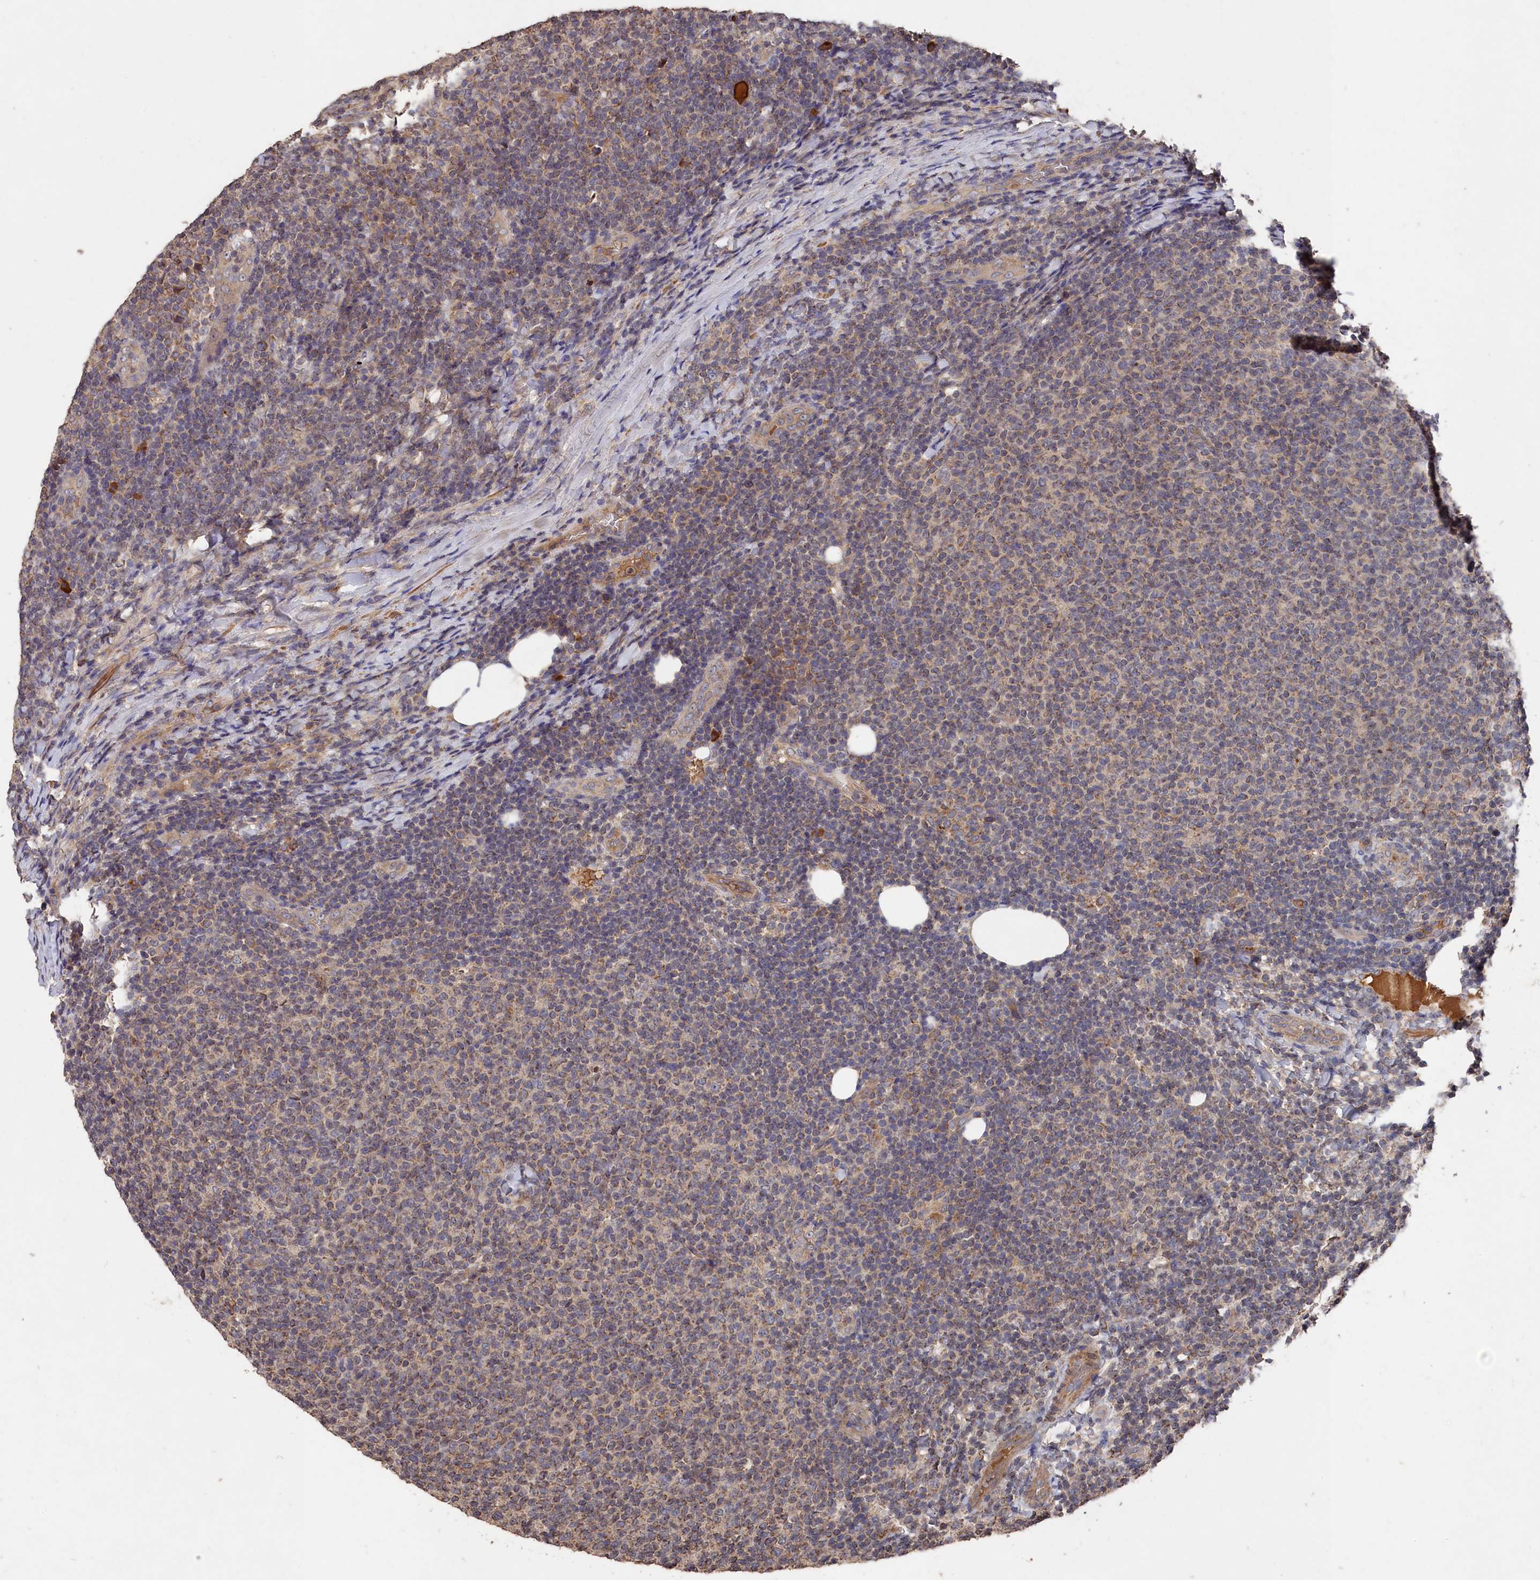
{"staining": {"intensity": "negative", "quantity": "none", "location": "none"}, "tissue": "lymphoma", "cell_type": "Tumor cells", "image_type": "cancer", "snomed": [{"axis": "morphology", "description": "Malignant lymphoma, non-Hodgkin's type, Low grade"}, {"axis": "topography", "description": "Lymph node"}], "caption": "Lymphoma was stained to show a protein in brown. There is no significant expression in tumor cells. Brightfield microscopy of immunohistochemistry stained with DAB (brown) and hematoxylin (blue), captured at high magnification.", "gene": "DHRS11", "patient": {"sex": "male", "age": 66}}